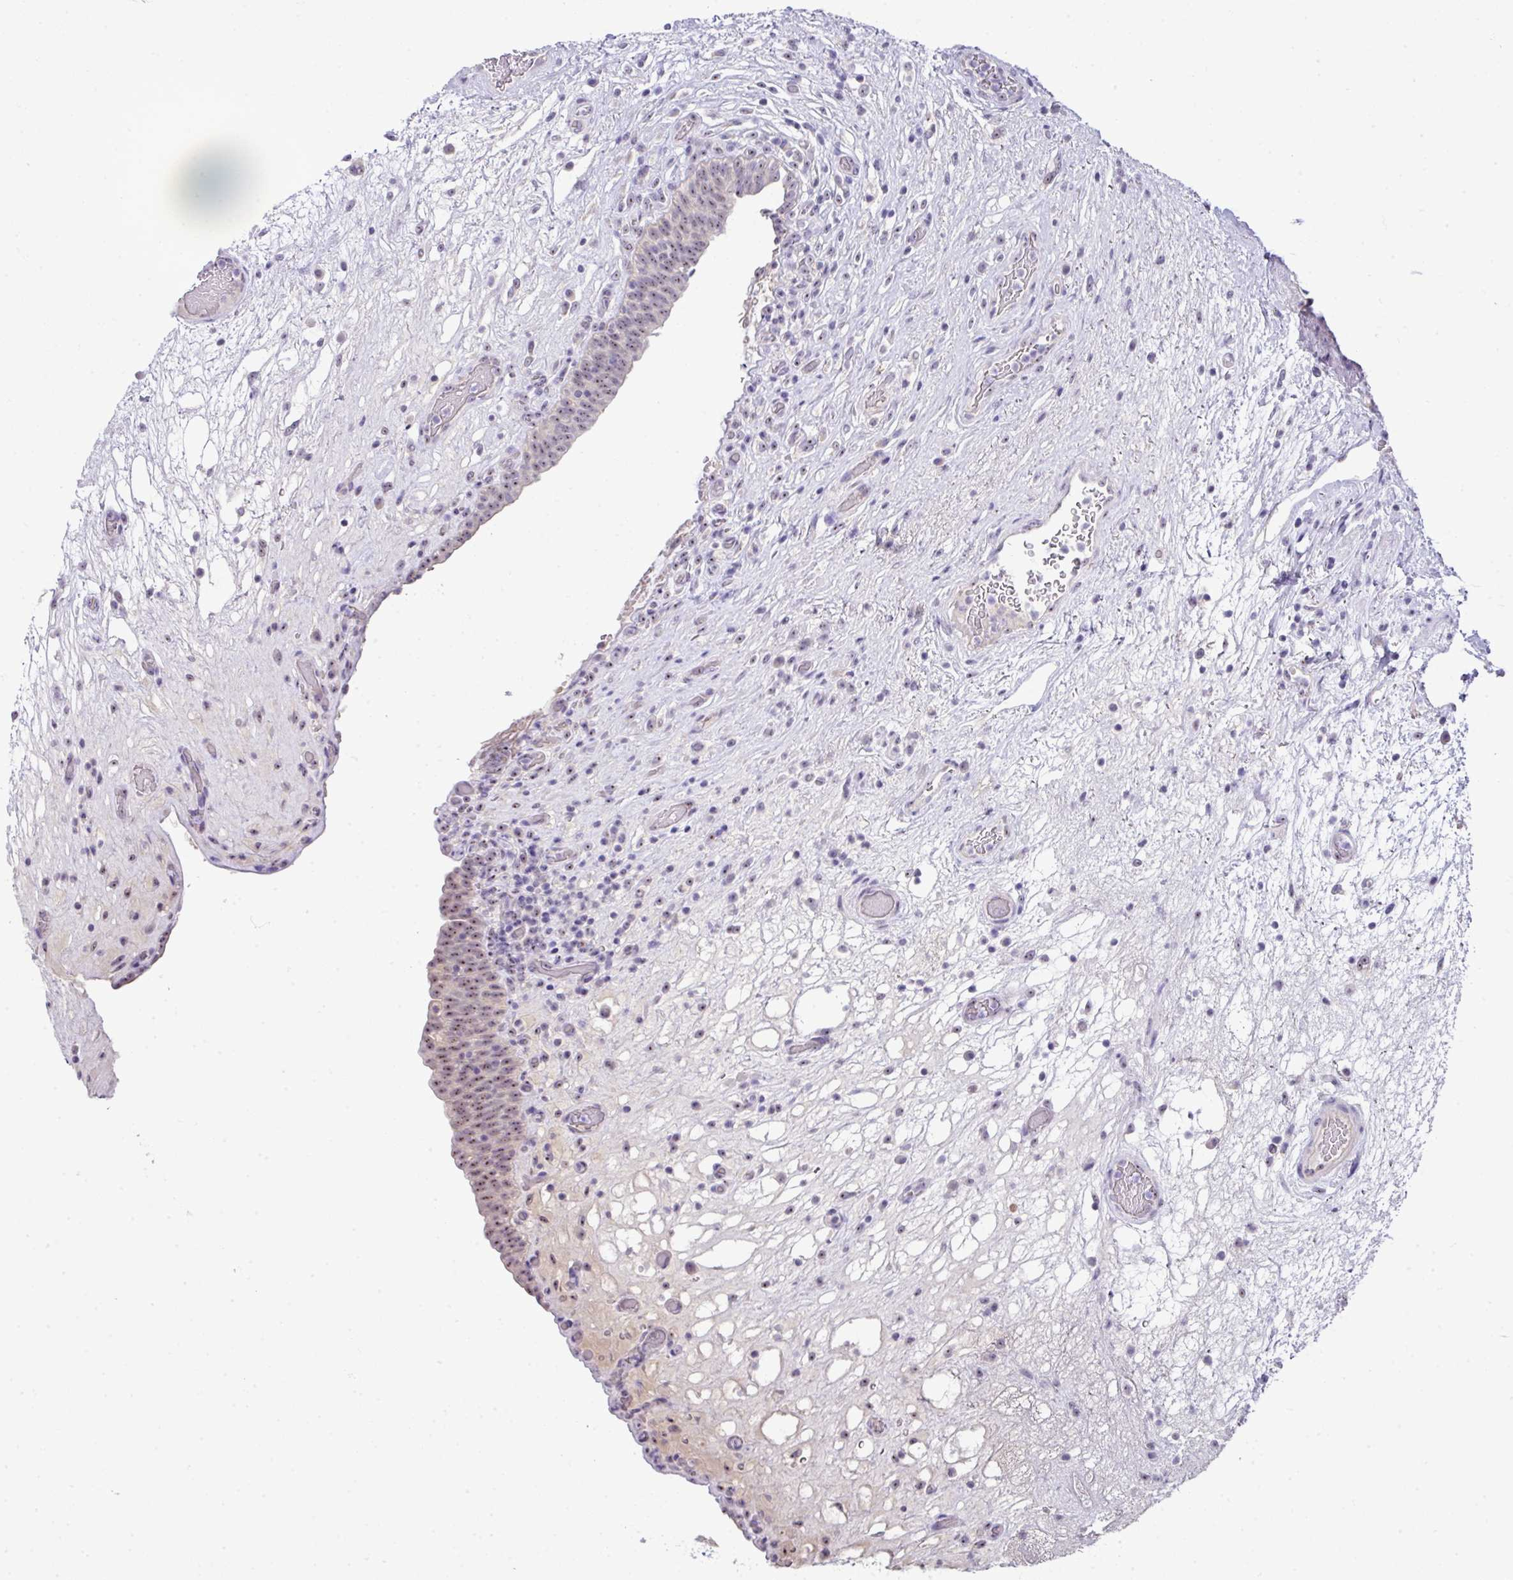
{"staining": {"intensity": "moderate", "quantity": ">75%", "location": "nuclear"}, "tissue": "urinary bladder", "cell_type": "Urothelial cells", "image_type": "normal", "snomed": [{"axis": "morphology", "description": "Normal tissue, NOS"}, {"axis": "topography", "description": "Urinary bladder"}], "caption": "Human urinary bladder stained for a protein (brown) exhibits moderate nuclear positive positivity in about >75% of urothelial cells.", "gene": "GCG", "patient": {"sex": "male", "age": 71}}